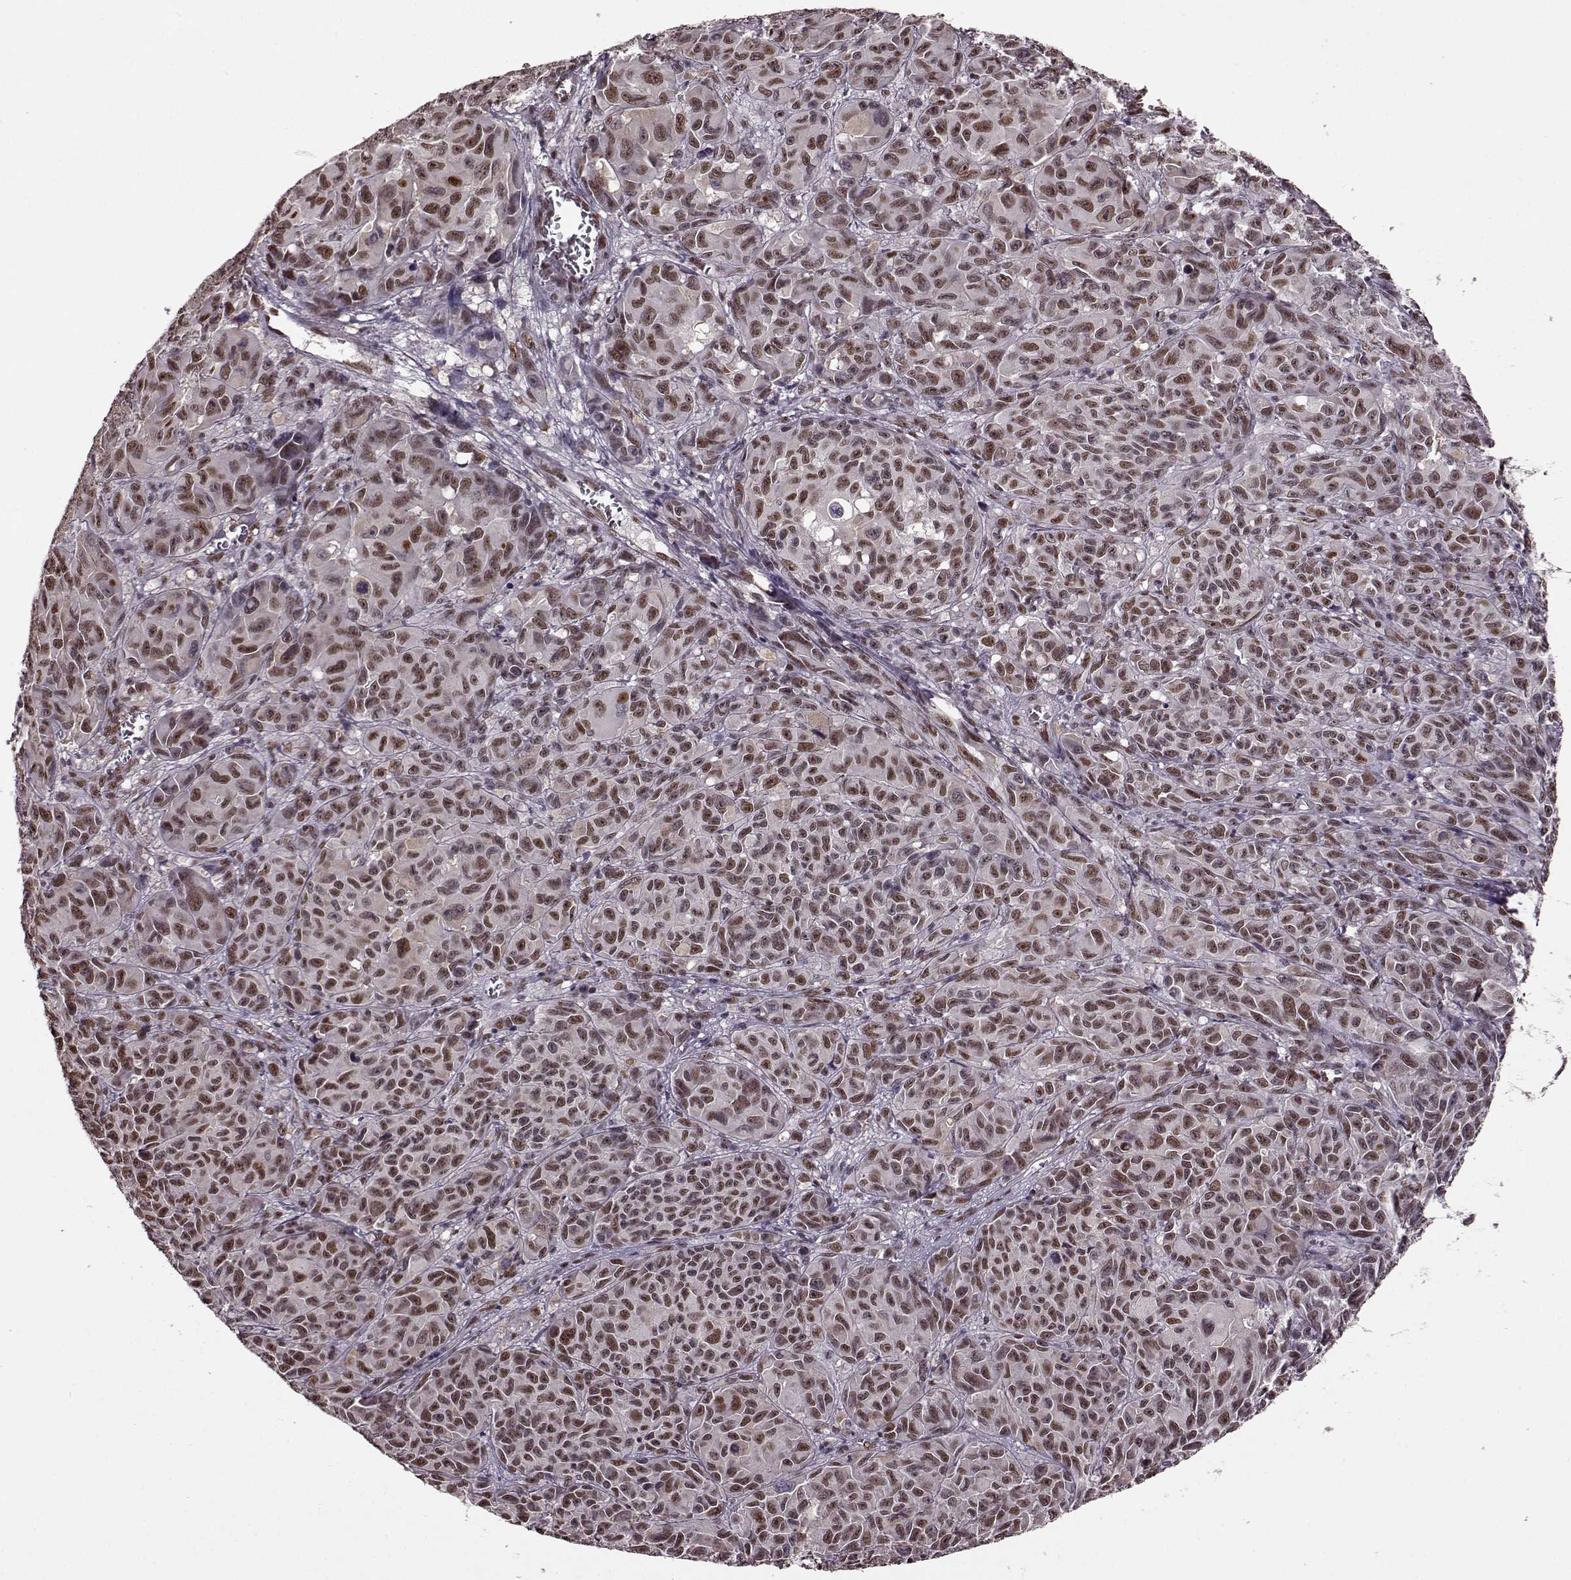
{"staining": {"intensity": "moderate", "quantity": ">75%", "location": "nuclear"}, "tissue": "melanoma", "cell_type": "Tumor cells", "image_type": "cancer", "snomed": [{"axis": "morphology", "description": "Malignant melanoma, NOS"}, {"axis": "topography", "description": "Vulva, labia, clitoris and Bartholin´s gland, NO"}], "caption": "Immunohistochemistry image of melanoma stained for a protein (brown), which displays medium levels of moderate nuclear expression in about >75% of tumor cells.", "gene": "FTO", "patient": {"sex": "female", "age": 75}}